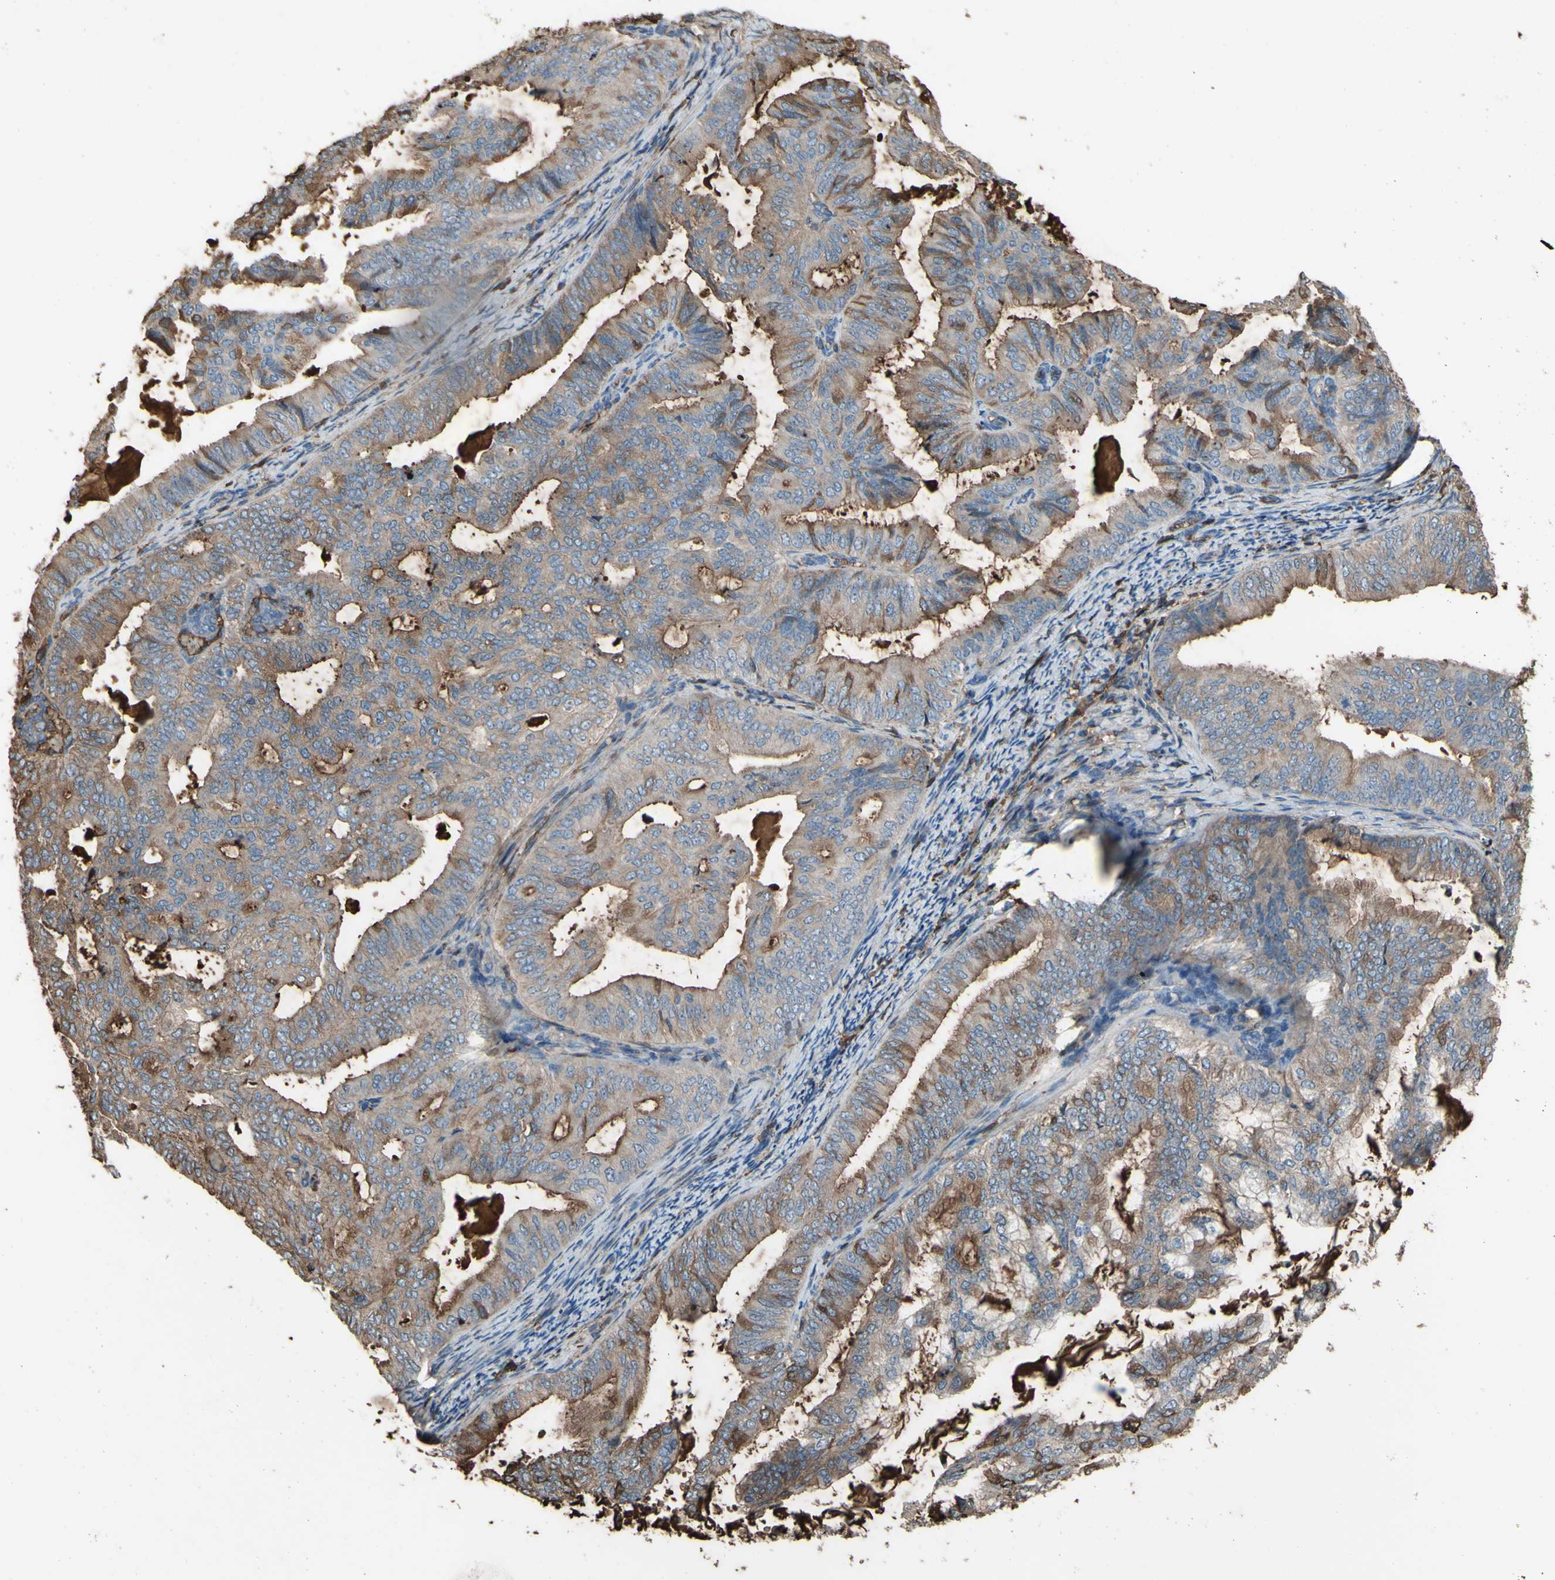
{"staining": {"intensity": "moderate", "quantity": "25%-75%", "location": "cytoplasmic/membranous"}, "tissue": "endometrial cancer", "cell_type": "Tumor cells", "image_type": "cancer", "snomed": [{"axis": "morphology", "description": "Adenocarcinoma, NOS"}, {"axis": "topography", "description": "Endometrium"}], "caption": "DAB immunohistochemical staining of endometrial adenocarcinoma exhibits moderate cytoplasmic/membranous protein positivity in approximately 25%-75% of tumor cells. The protein is stained brown, and the nuclei are stained in blue (DAB IHC with brightfield microscopy, high magnification).", "gene": "PTGDS", "patient": {"sex": "female", "age": 58}}